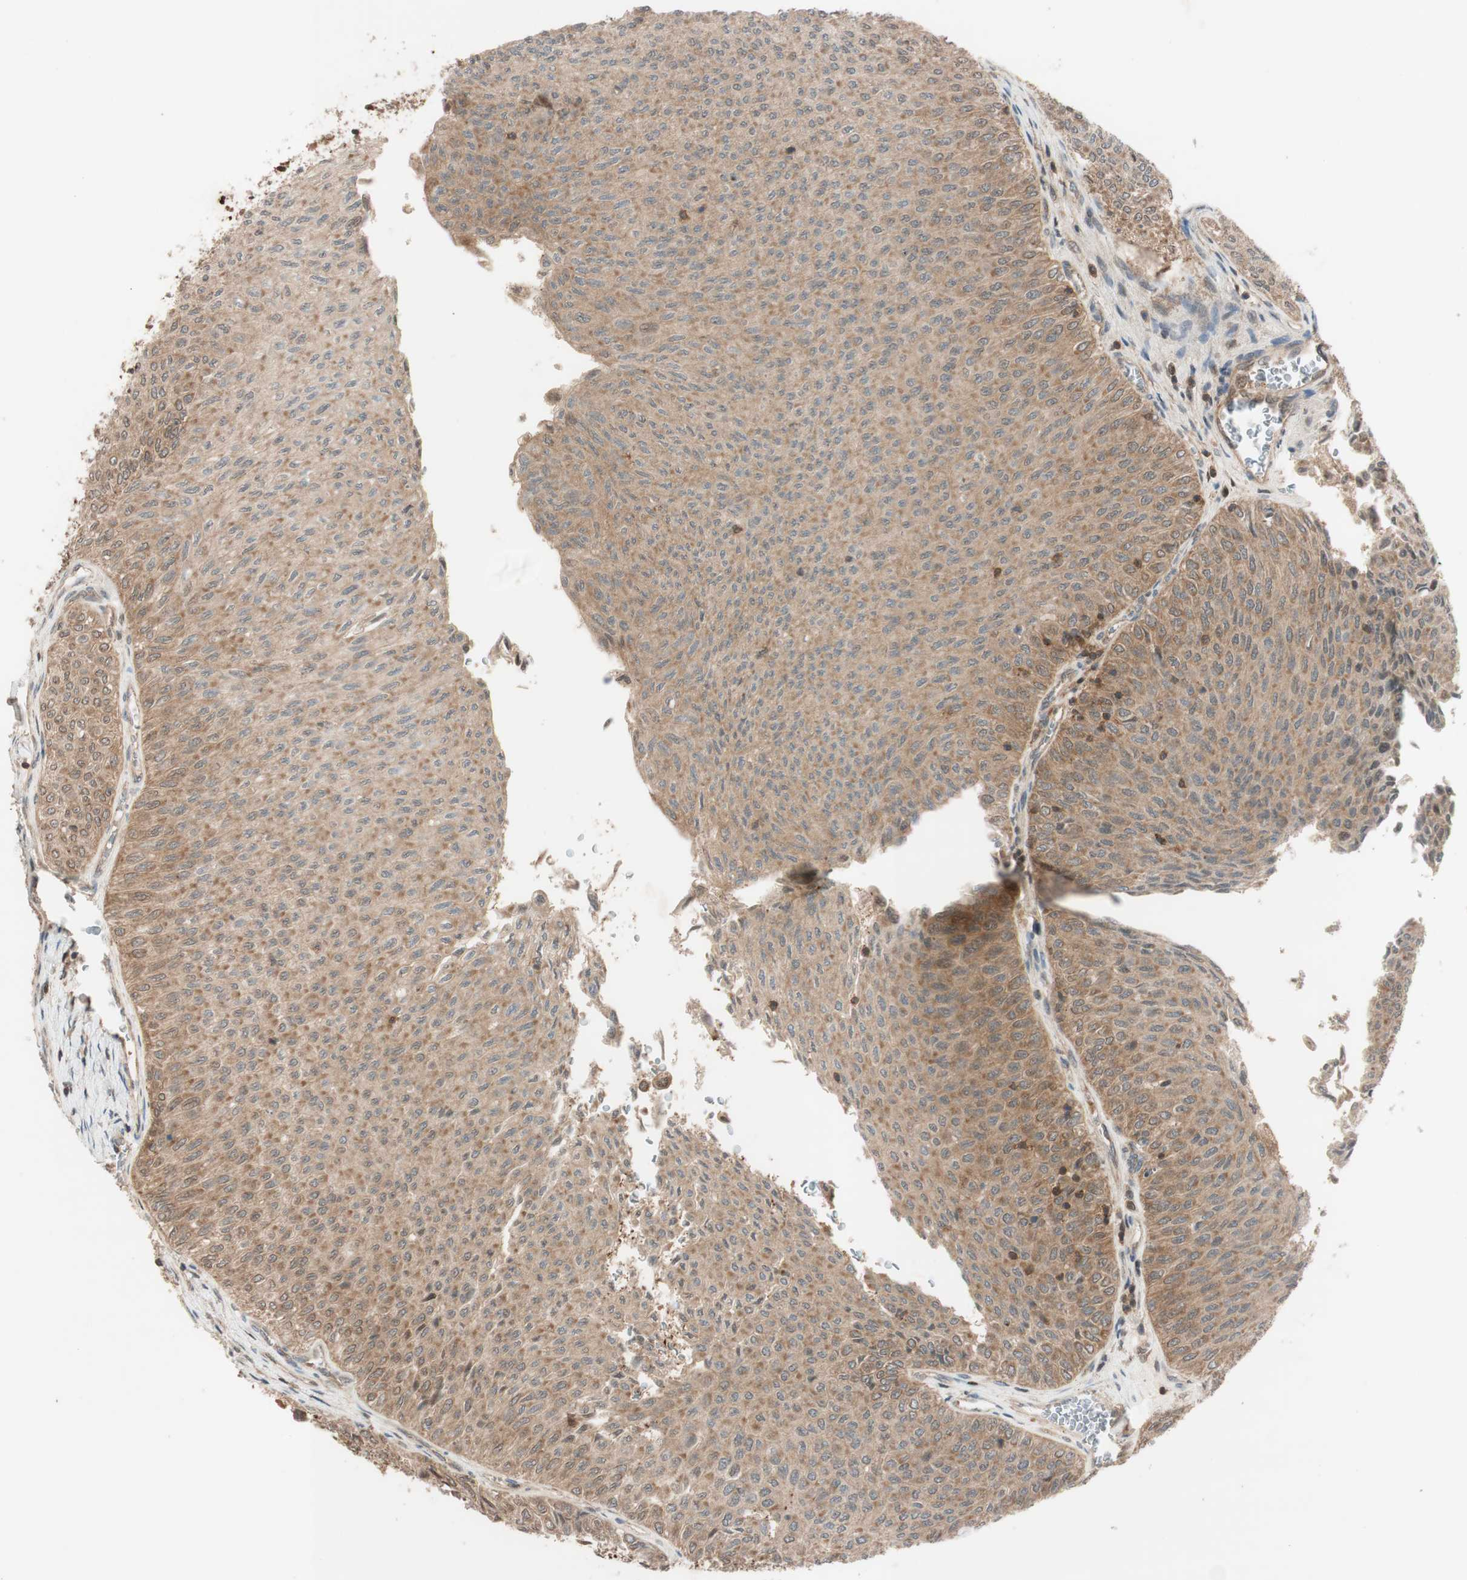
{"staining": {"intensity": "moderate", "quantity": ">75%", "location": "cytoplasmic/membranous"}, "tissue": "urothelial cancer", "cell_type": "Tumor cells", "image_type": "cancer", "snomed": [{"axis": "morphology", "description": "Urothelial carcinoma, Low grade"}, {"axis": "topography", "description": "Urinary bladder"}], "caption": "The photomicrograph shows immunohistochemical staining of urothelial cancer. There is moderate cytoplasmic/membranous expression is appreciated in about >75% of tumor cells. (Stains: DAB in brown, nuclei in blue, Microscopy: brightfield microscopy at high magnification).", "gene": "EPHA8", "patient": {"sex": "male", "age": 78}}